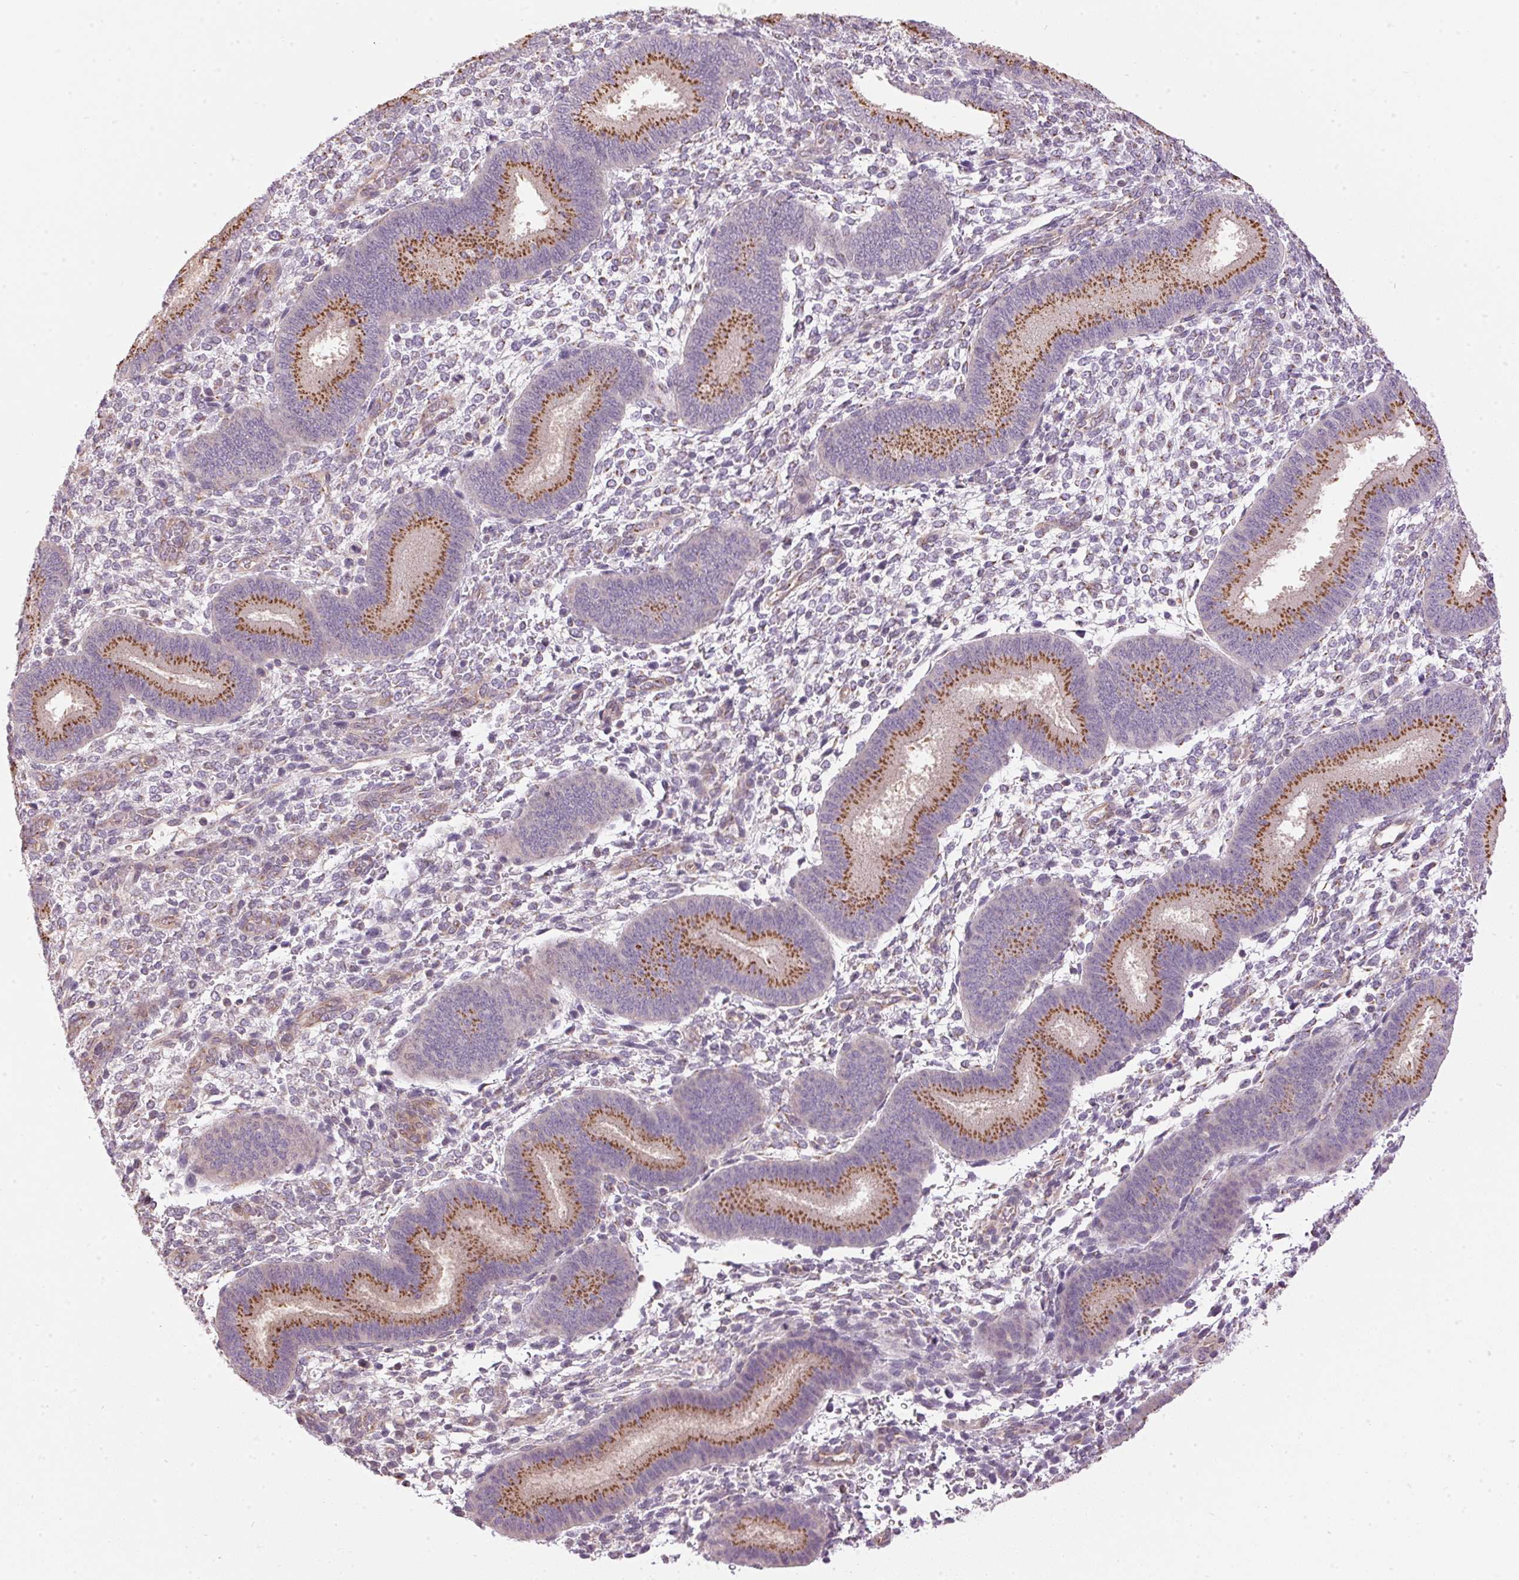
{"staining": {"intensity": "negative", "quantity": "none", "location": "none"}, "tissue": "endometrium", "cell_type": "Cells in endometrial stroma", "image_type": "normal", "snomed": [{"axis": "morphology", "description": "Normal tissue, NOS"}, {"axis": "topography", "description": "Endometrium"}], "caption": "Immunohistochemical staining of unremarkable human endometrium displays no significant positivity in cells in endometrial stroma. (DAB immunohistochemistry (IHC) visualized using brightfield microscopy, high magnification).", "gene": "GOLPH3", "patient": {"sex": "female", "age": 39}}